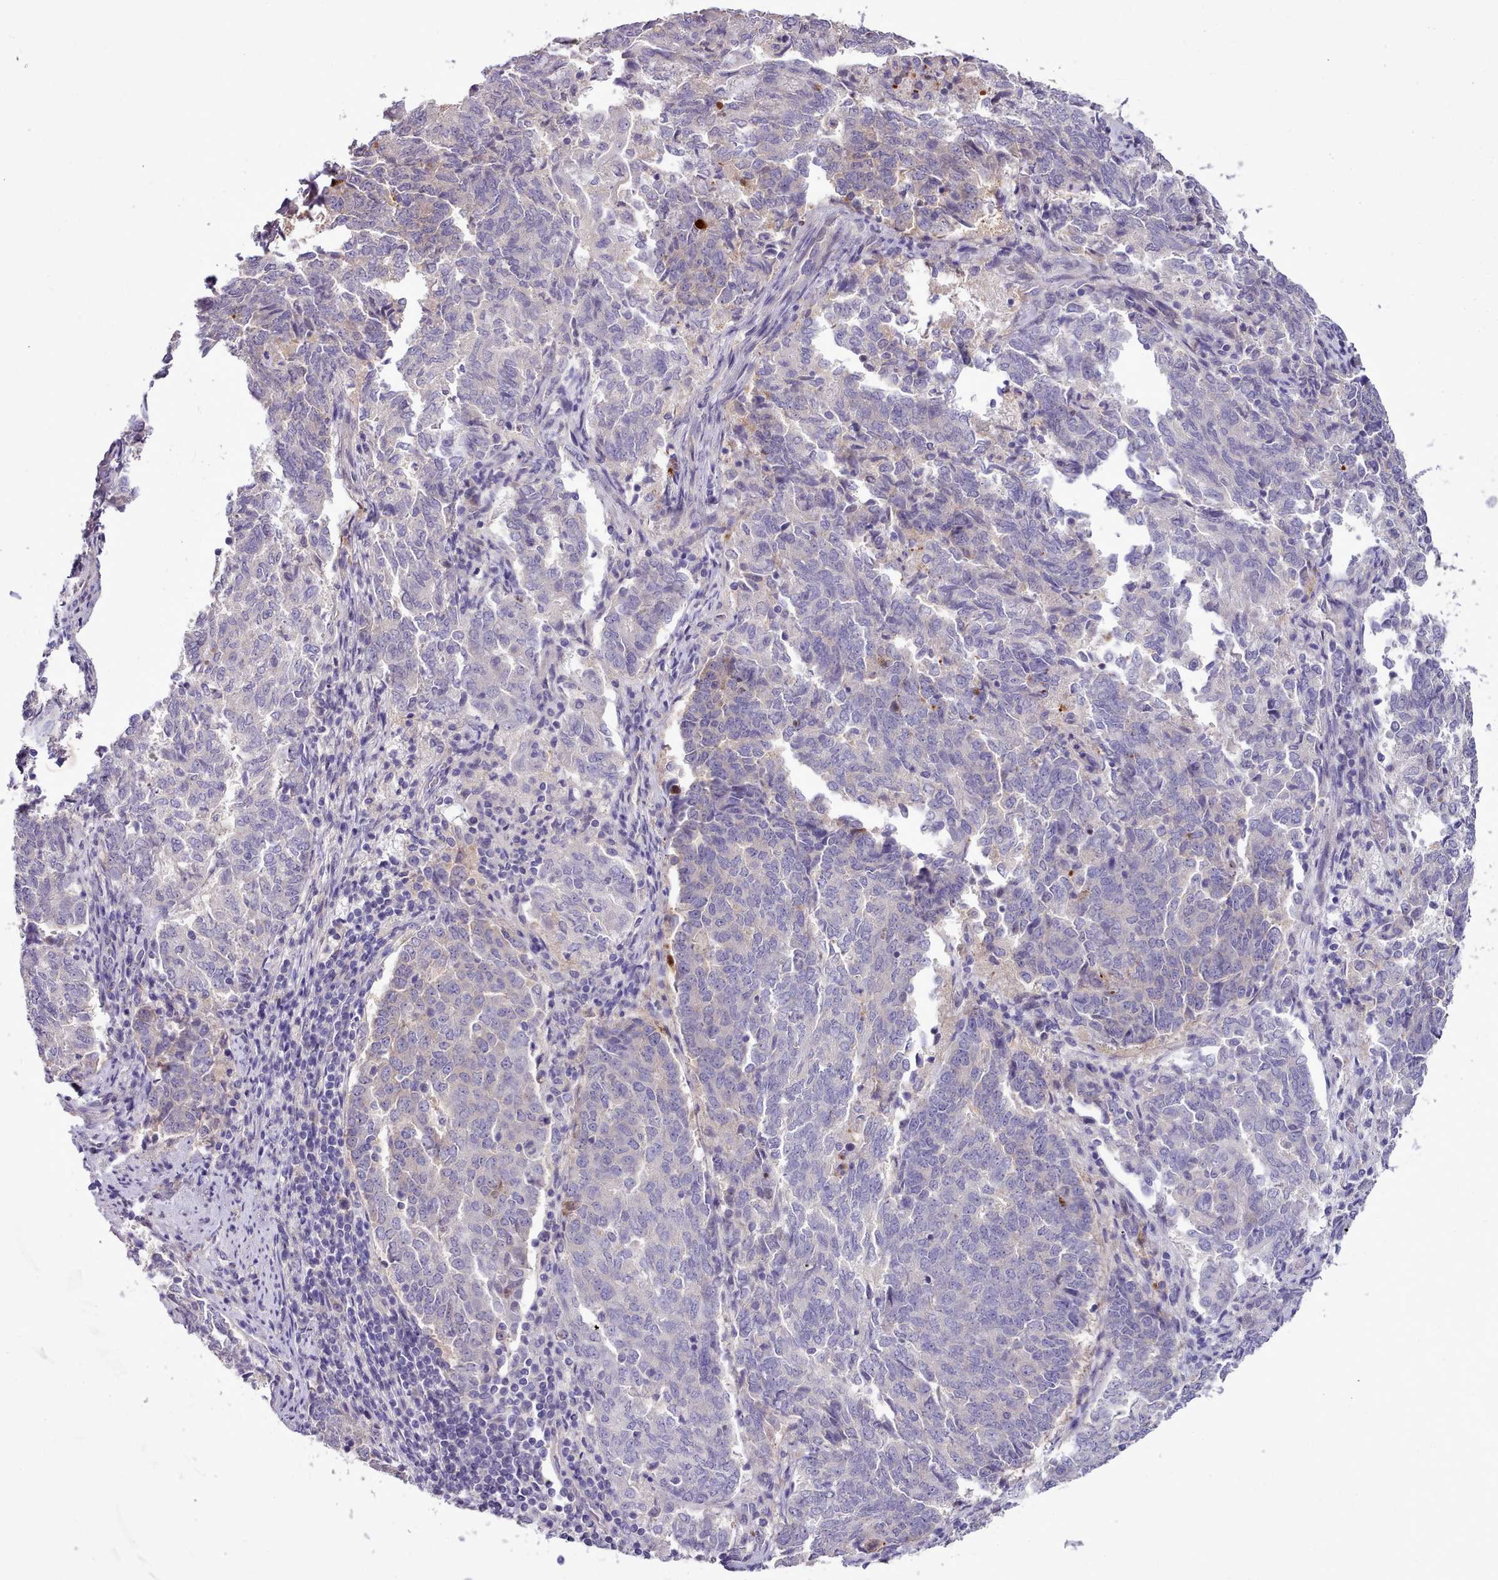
{"staining": {"intensity": "negative", "quantity": "none", "location": "none"}, "tissue": "endometrial cancer", "cell_type": "Tumor cells", "image_type": "cancer", "snomed": [{"axis": "morphology", "description": "Adenocarcinoma, NOS"}, {"axis": "topography", "description": "Endometrium"}], "caption": "An immunohistochemistry (IHC) histopathology image of endometrial cancer is shown. There is no staining in tumor cells of endometrial cancer.", "gene": "SETX", "patient": {"sex": "female", "age": 80}}